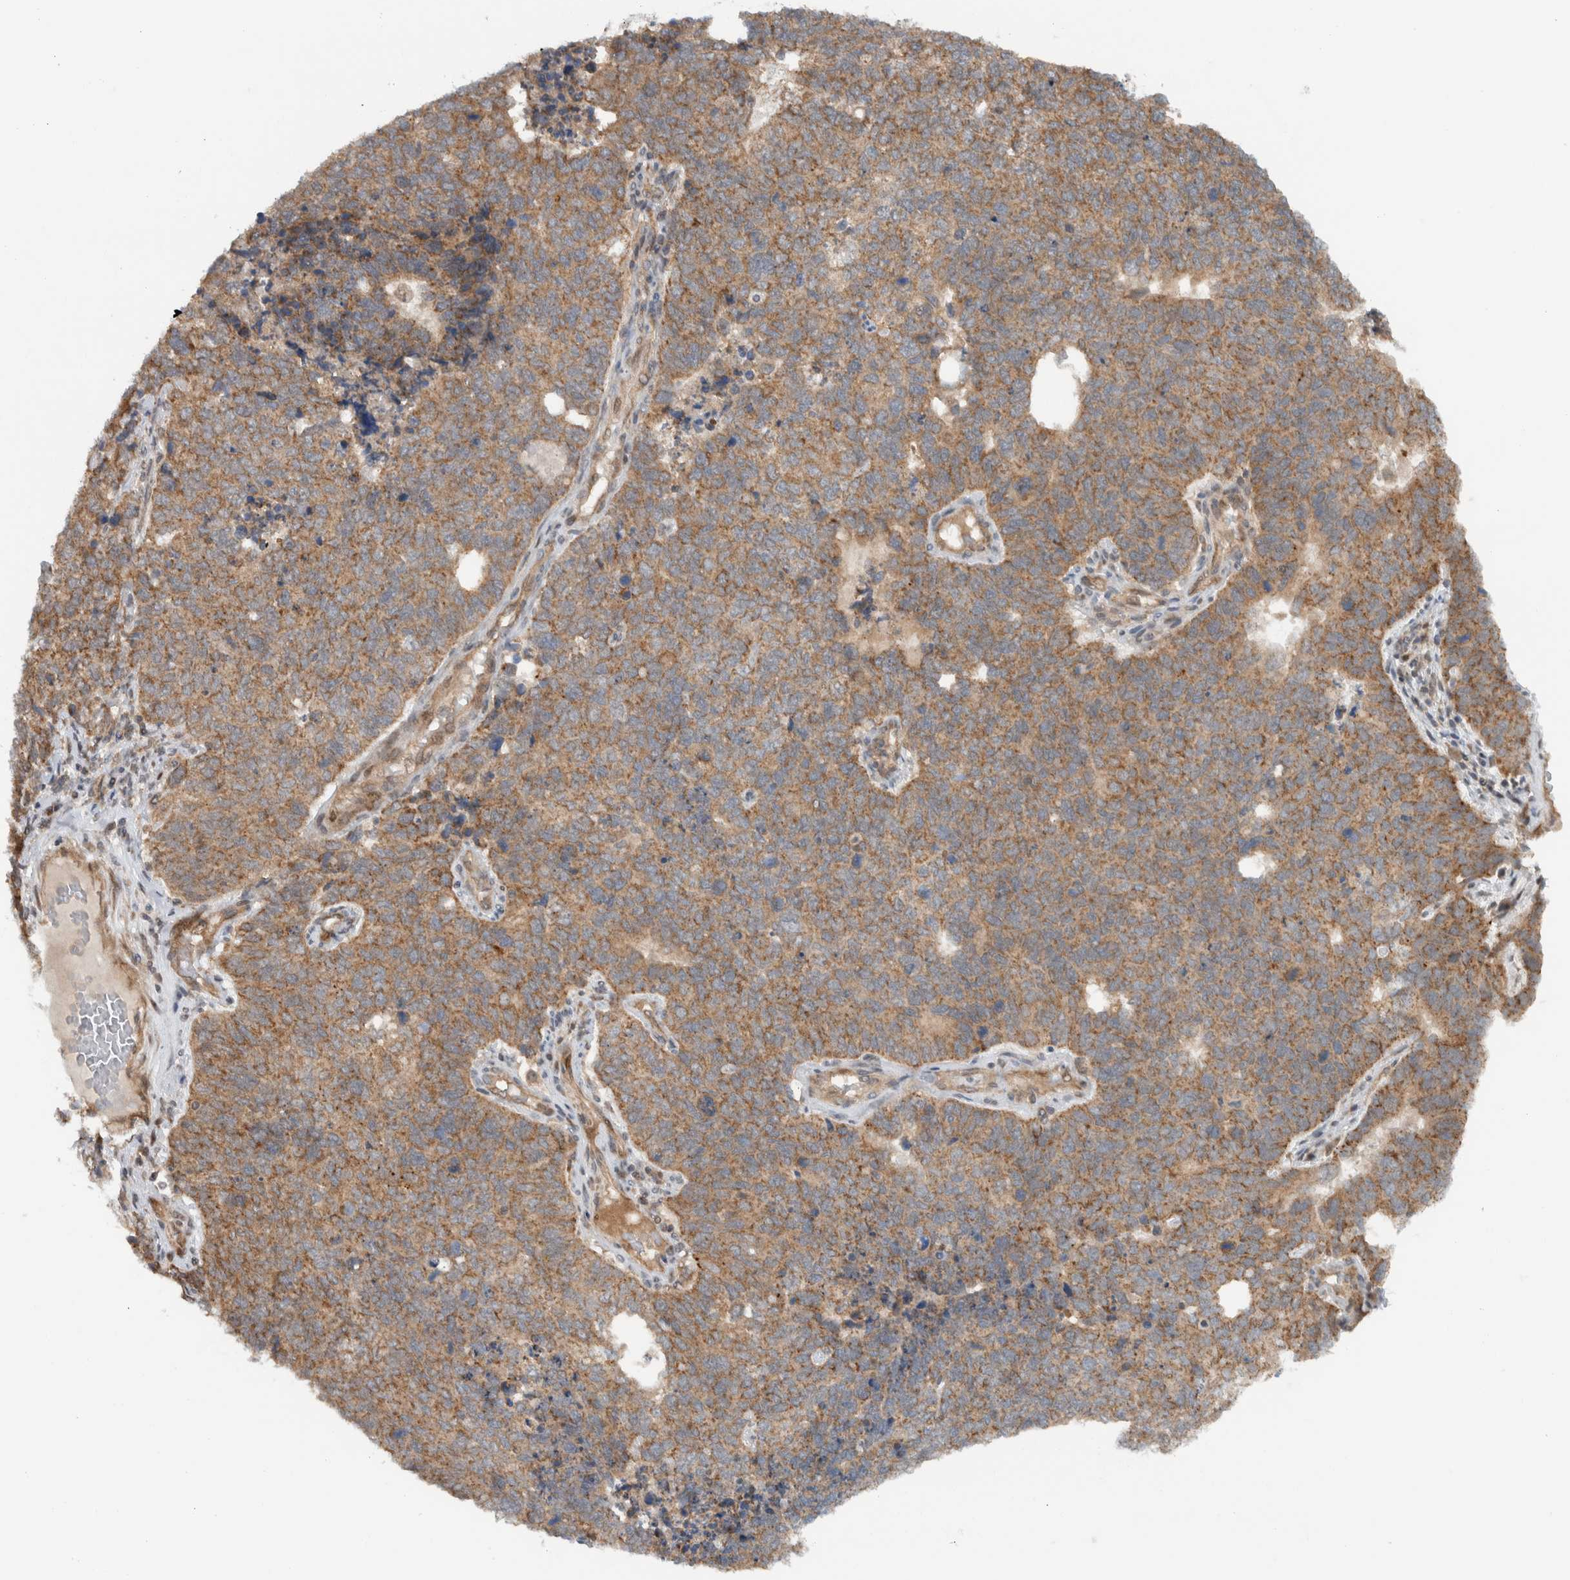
{"staining": {"intensity": "moderate", "quantity": ">75%", "location": "cytoplasmic/membranous"}, "tissue": "cervical cancer", "cell_type": "Tumor cells", "image_type": "cancer", "snomed": [{"axis": "morphology", "description": "Squamous cell carcinoma, NOS"}, {"axis": "topography", "description": "Cervix"}], "caption": "Human cervical cancer (squamous cell carcinoma) stained with a protein marker displays moderate staining in tumor cells.", "gene": "KLHL6", "patient": {"sex": "female", "age": 63}}